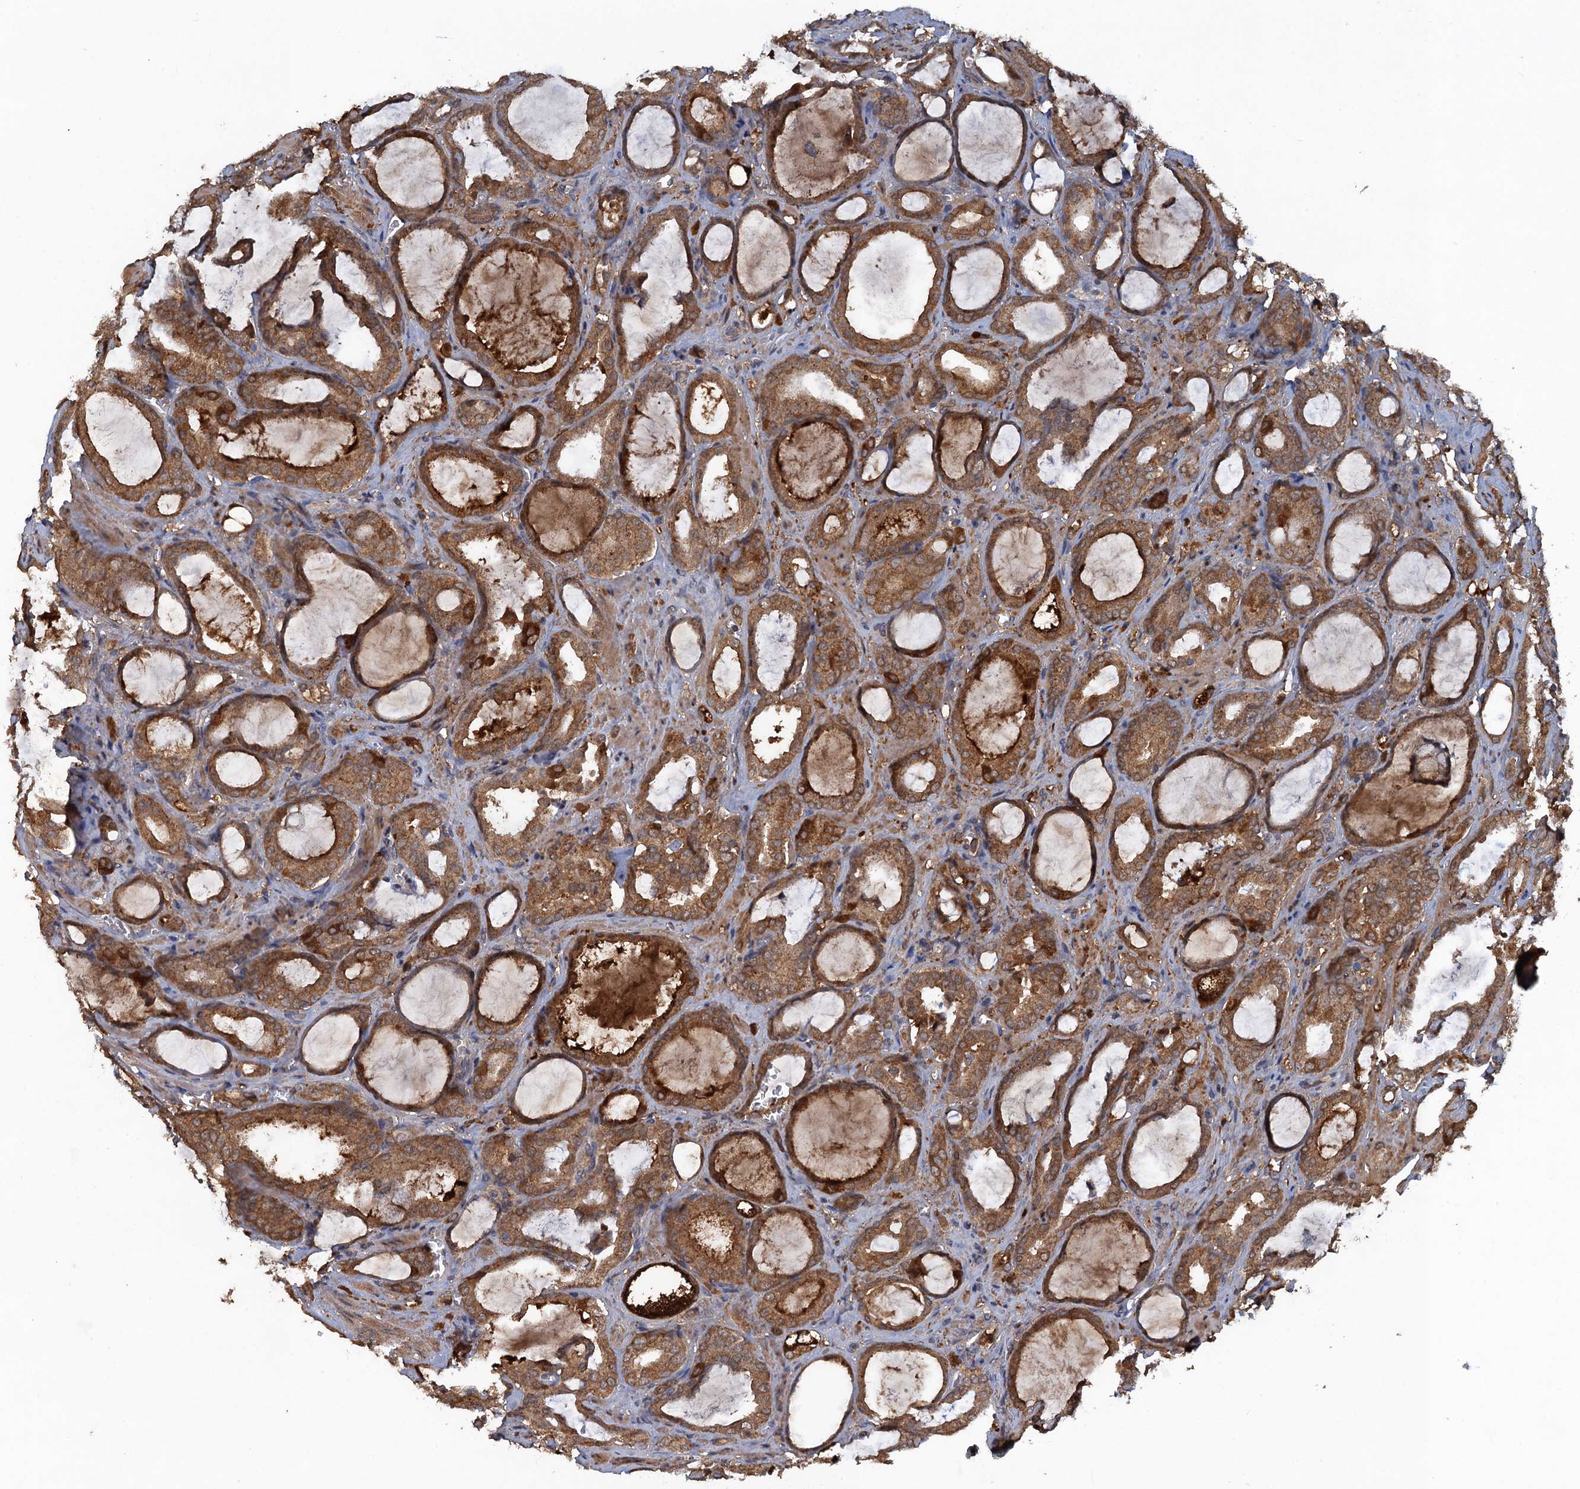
{"staining": {"intensity": "moderate", "quantity": ">75%", "location": "cytoplasmic/membranous"}, "tissue": "prostate cancer", "cell_type": "Tumor cells", "image_type": "cancer", "snomed": [{"axis": "morphology", "description": "Adenocarcinoma, High grade"}, {"axis": "topography", "description": "Prostate"}], "caption": "The micrograph demonstrates staining of prostate cancer, revealing moderate cytoplasmic/membranous protein expression (brown color) within tumor cells.", "gene": "HAPLN3", "patient": {"sex": "male", "age": 72}}